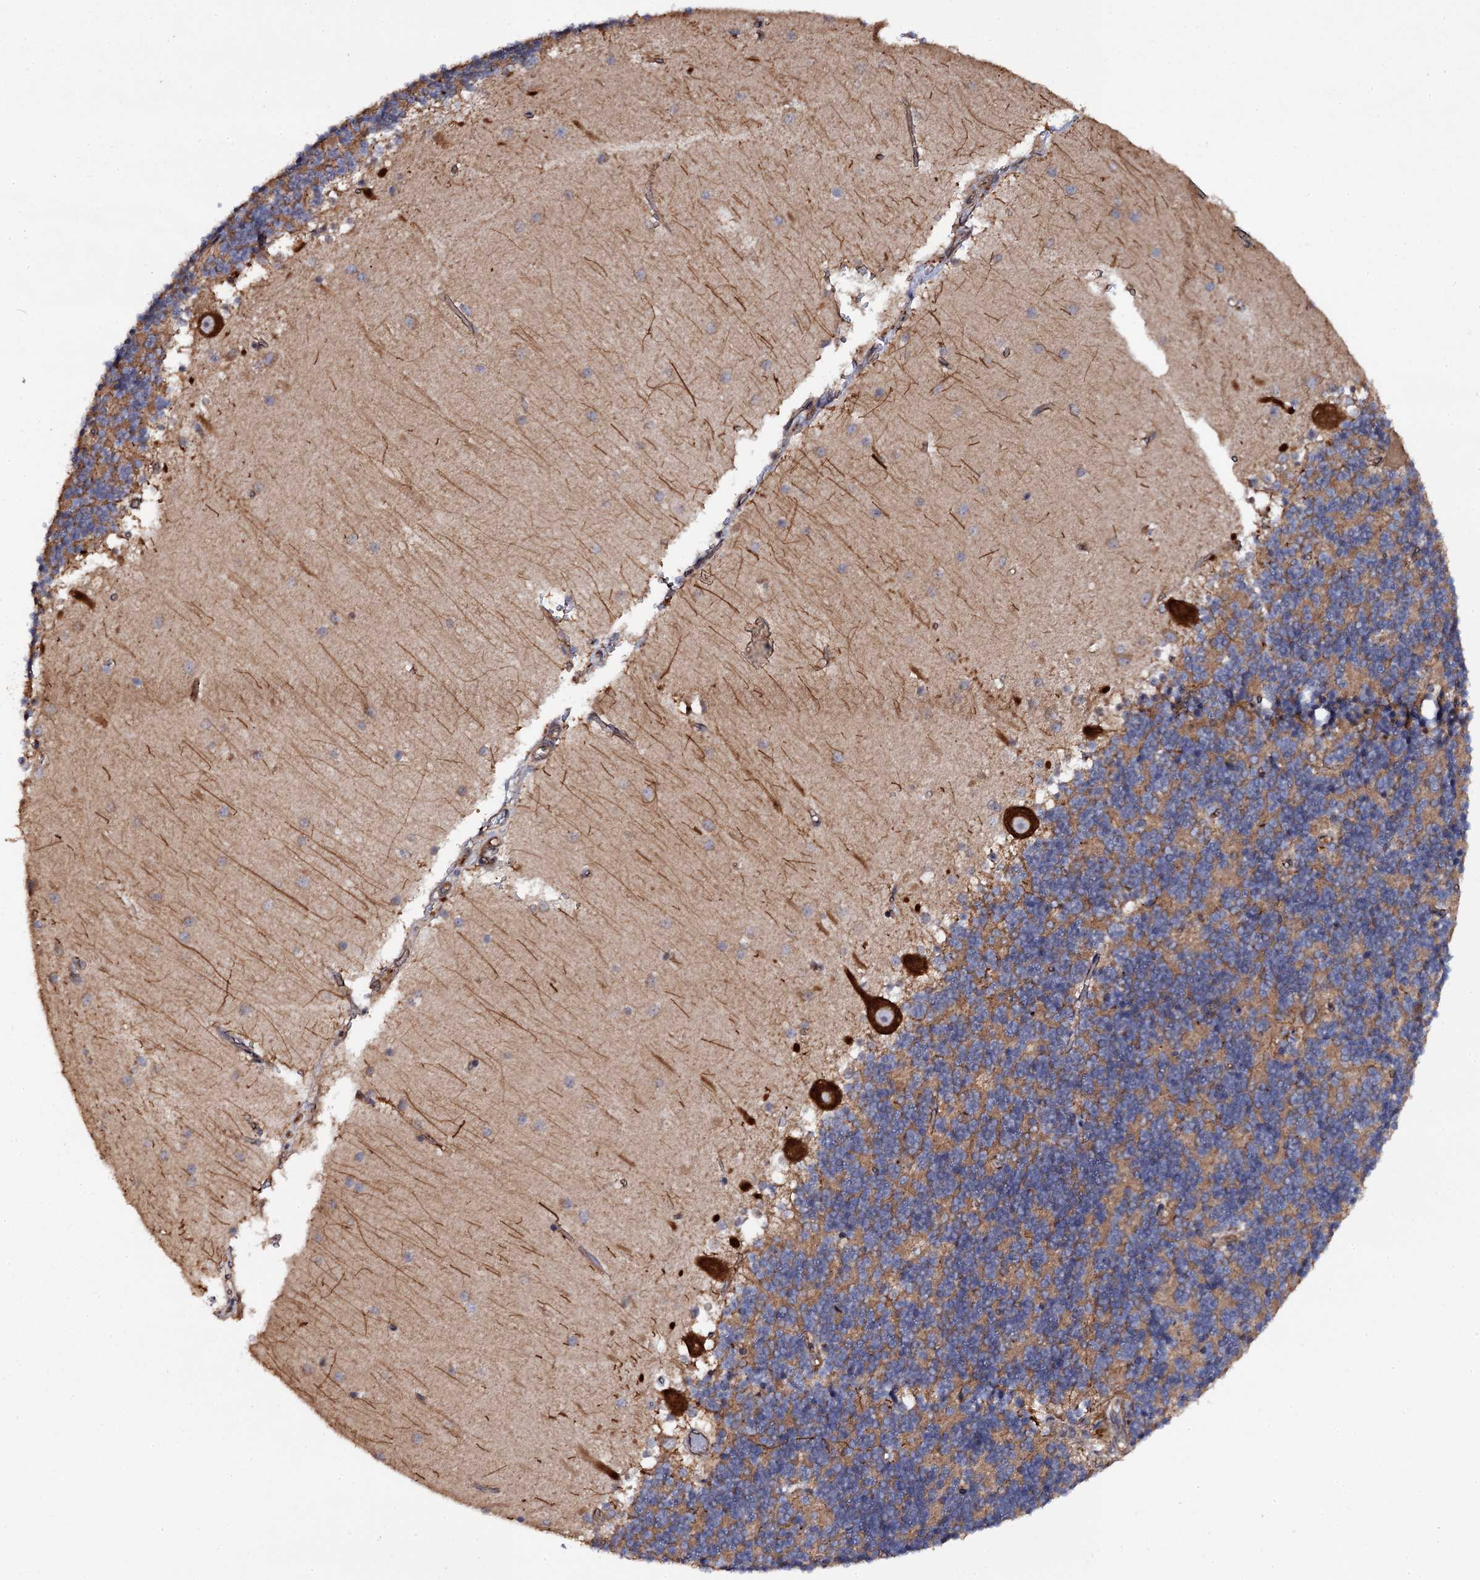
{"staining": {"intensity": "moderate", "quantity": ">75%", "location": "cytoplasmic/membranous"}, "tissue": "cerebellum", "cell_type": "Cells in granular layer", "image_type": "normal", "snomed": [{"axis": "morphology", "description": "Normal tissue, NOS"}, {"axis": "topography", "description": "Cerebellum"}], "caption": "Immunohistochemical staining of benign human cerebellum shows medium levels of moderate cytoplasmic/membranous expression in approximately >75% of cells in granular layer. The protein of interest is shown in brown color, while the nuclei are stained blue.", "gene": "TTC23", "patient": {"sex": "male", "age": 54}}